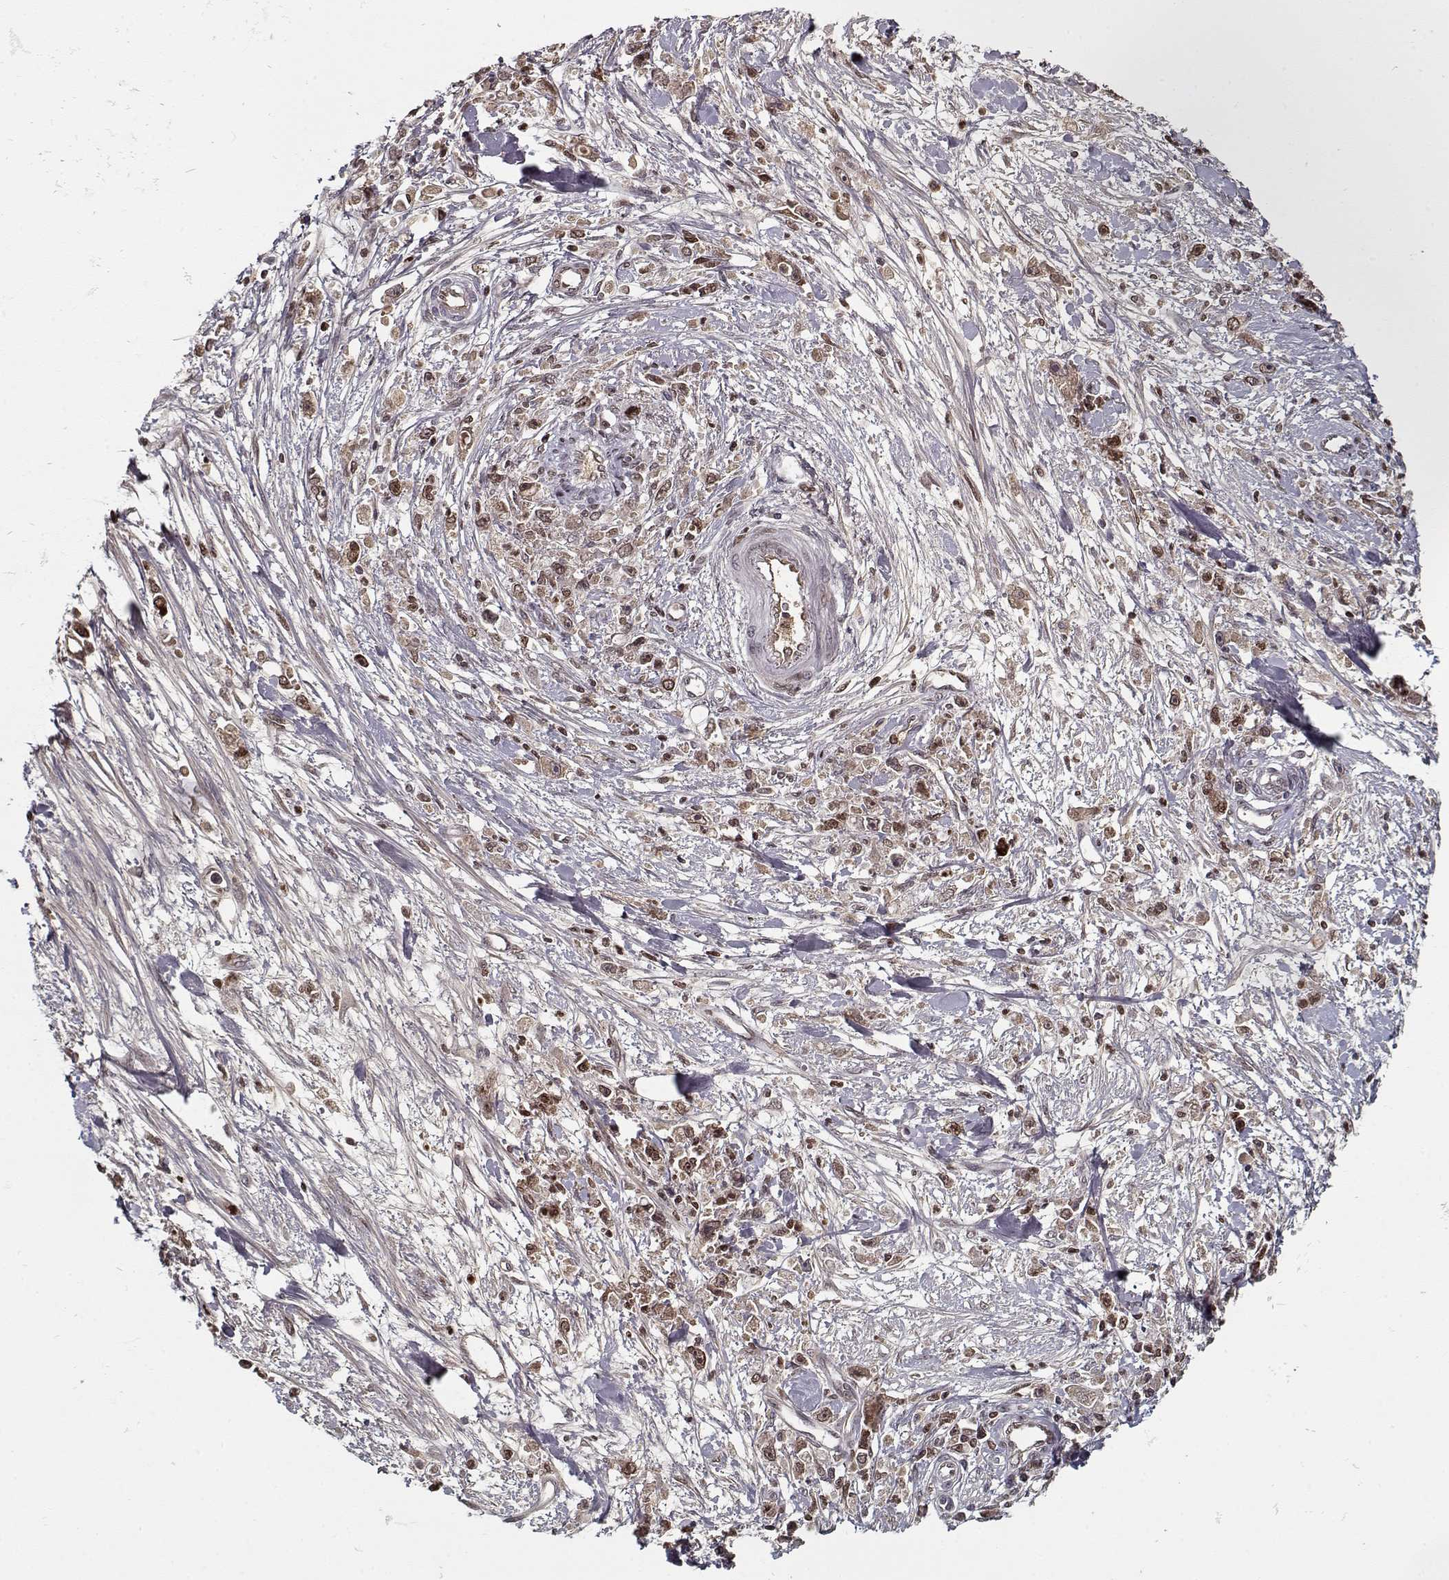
{"staining": {"intensity": "weak", "quantity": "<25%", "location": "cytoplasmic/membranous,nuclear"}, "tissue": "stomach cancer", "cell_type": "Tumor cells", "image_type": "cancer", "snomed": [{"axis": "morphology", "description": "Adenocarcinoma, NOS"}, {"axis": "topography", "description": "Stomach"}], "caption": "High power microscopy image of an immunohistochemistry micrograph of stomach cancer, revealing no significant staining in tumor cells. The staining is performed using DAB brown chromogen with nuclei counter-stained in using hematoxylin.", "gene": "AFM", "patient": {"sex": "female", "age": 59}}